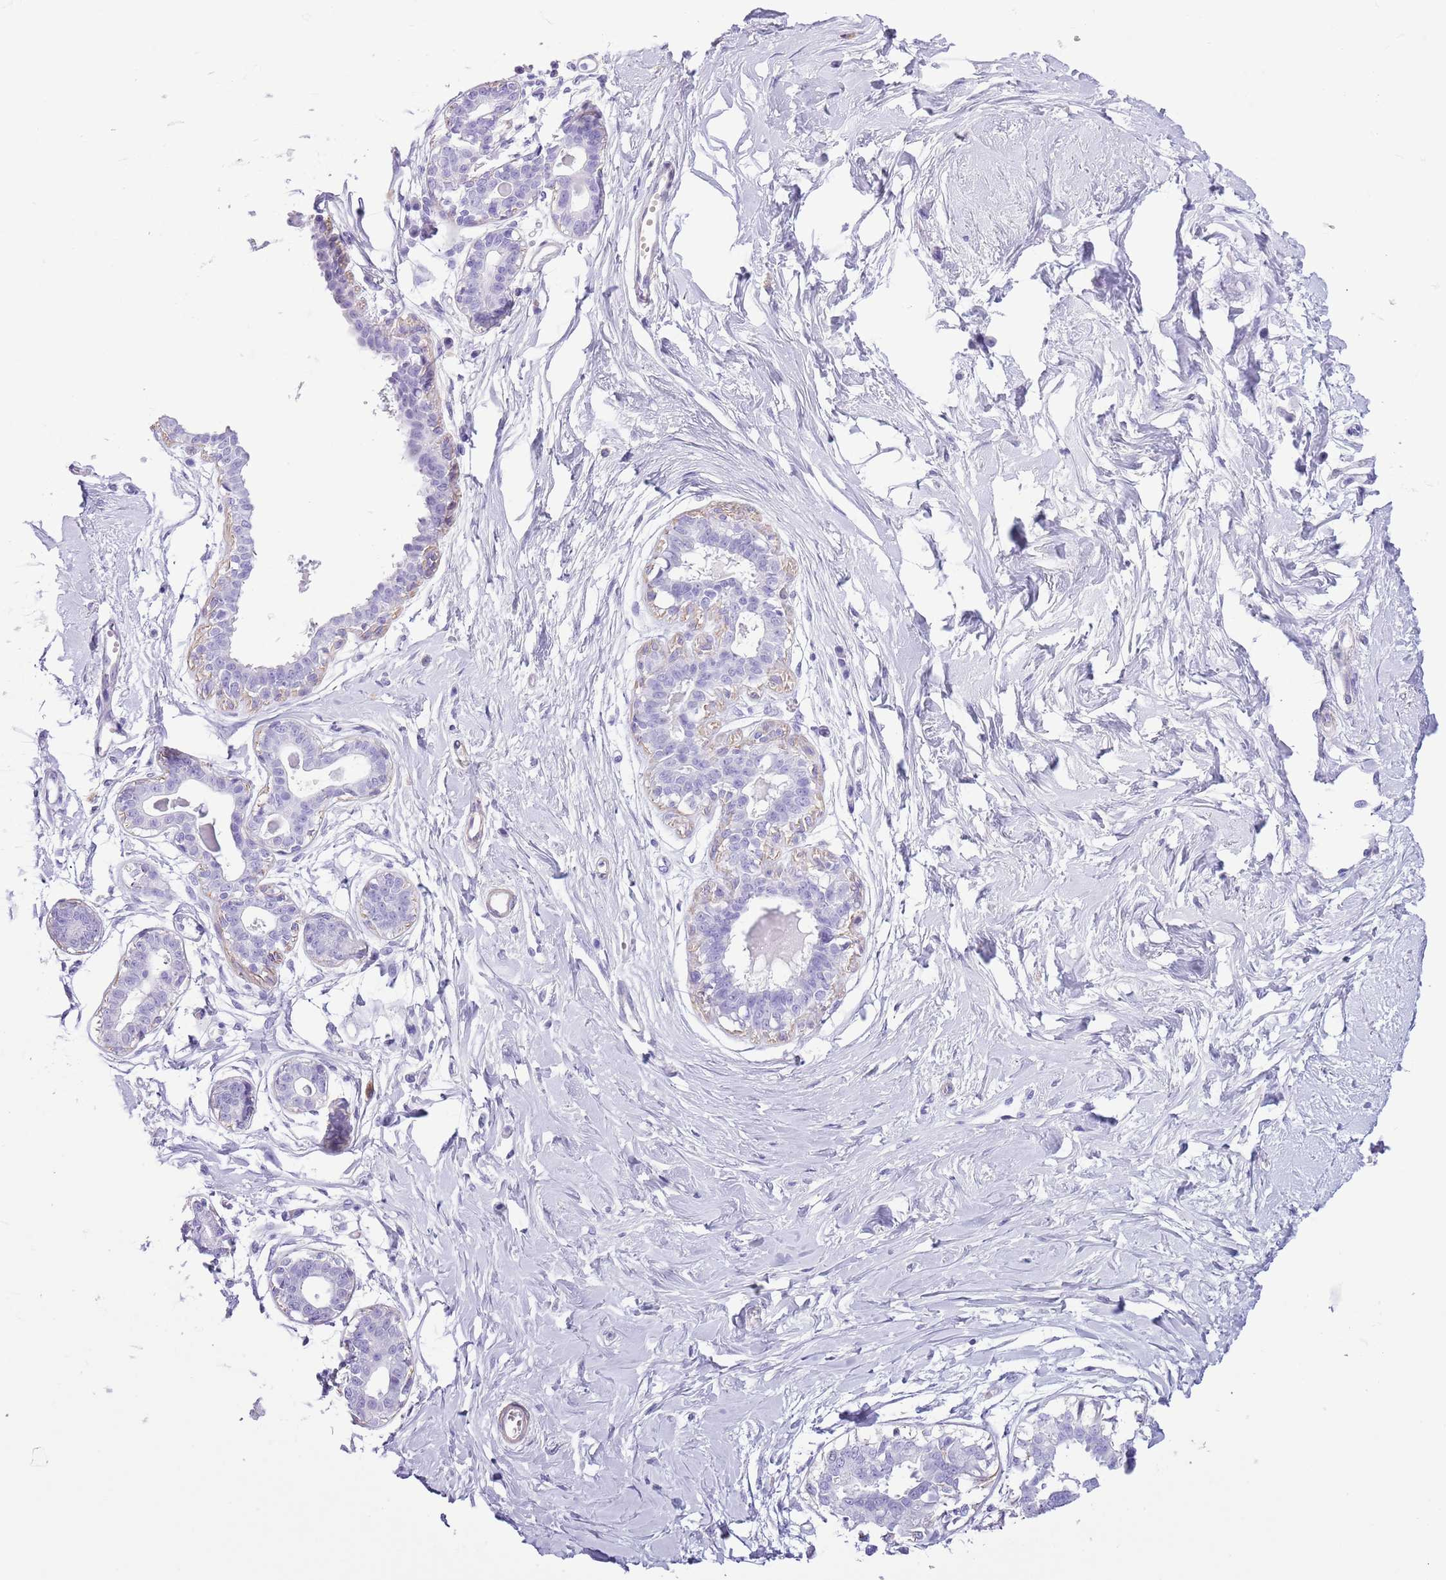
{"staining": {"intensity": "negative", "quantity": "none", "location": "none"}, "tissue": "breast", "cell_type": "Adipocytes", "image_type": "normal", "snomed": [{"axis": "morphology", "description": "Normal tissue, NOS"}, {"axis": "topography", "description": "Breast"}], "caption": "Immunohistochemical staining of normal breast exhibits no significant positivity in adipocytes.", "gene": "SLC7A14", "patient": {"sex": "female", "age": 45}}